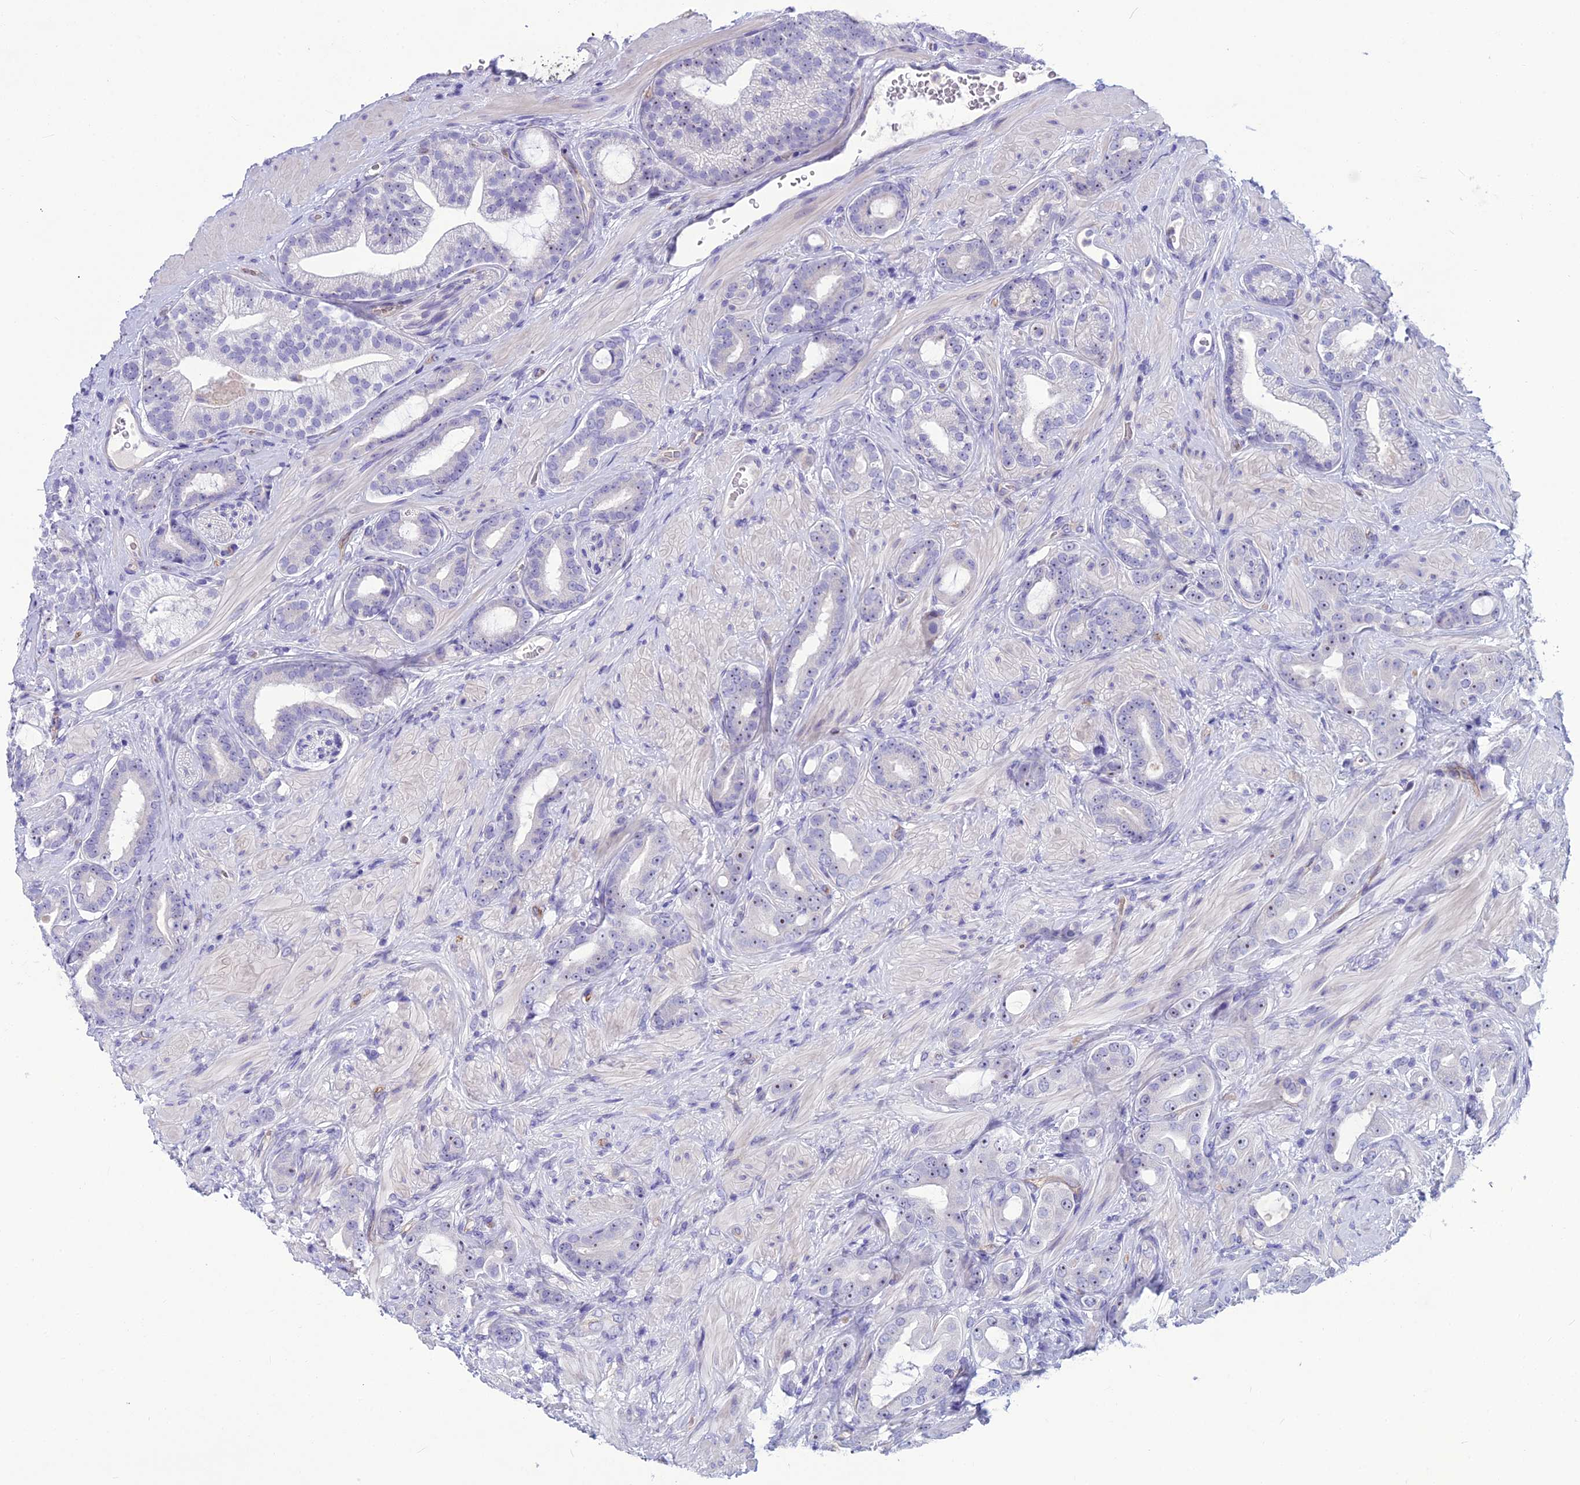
{"staining": {"intensity": "negative", "quantity": "none", "location": "none"}, "tissue": "prostate cancer", "cell_type": "Tumor cells", "image_type": "cancer", "snomed": [{"axis": "morphology", "description": "Adenocarcinoma, Low grade"}, {"axis": "topography", "description": "Prostate"}], "caption": "Immunohistochemistry (IHC) photomicrograph of neoplastic tissue: prostate cancer (adenocarcinoma (low-grade)) stained with DAB reveals no significant protein expression in tumor cells. The staining is performed using DAB brown chromogen with nuclei counter-stained in using hematoxylin.", "gene": "BBS7", "patient": {"sex": "male", "age": 57}}